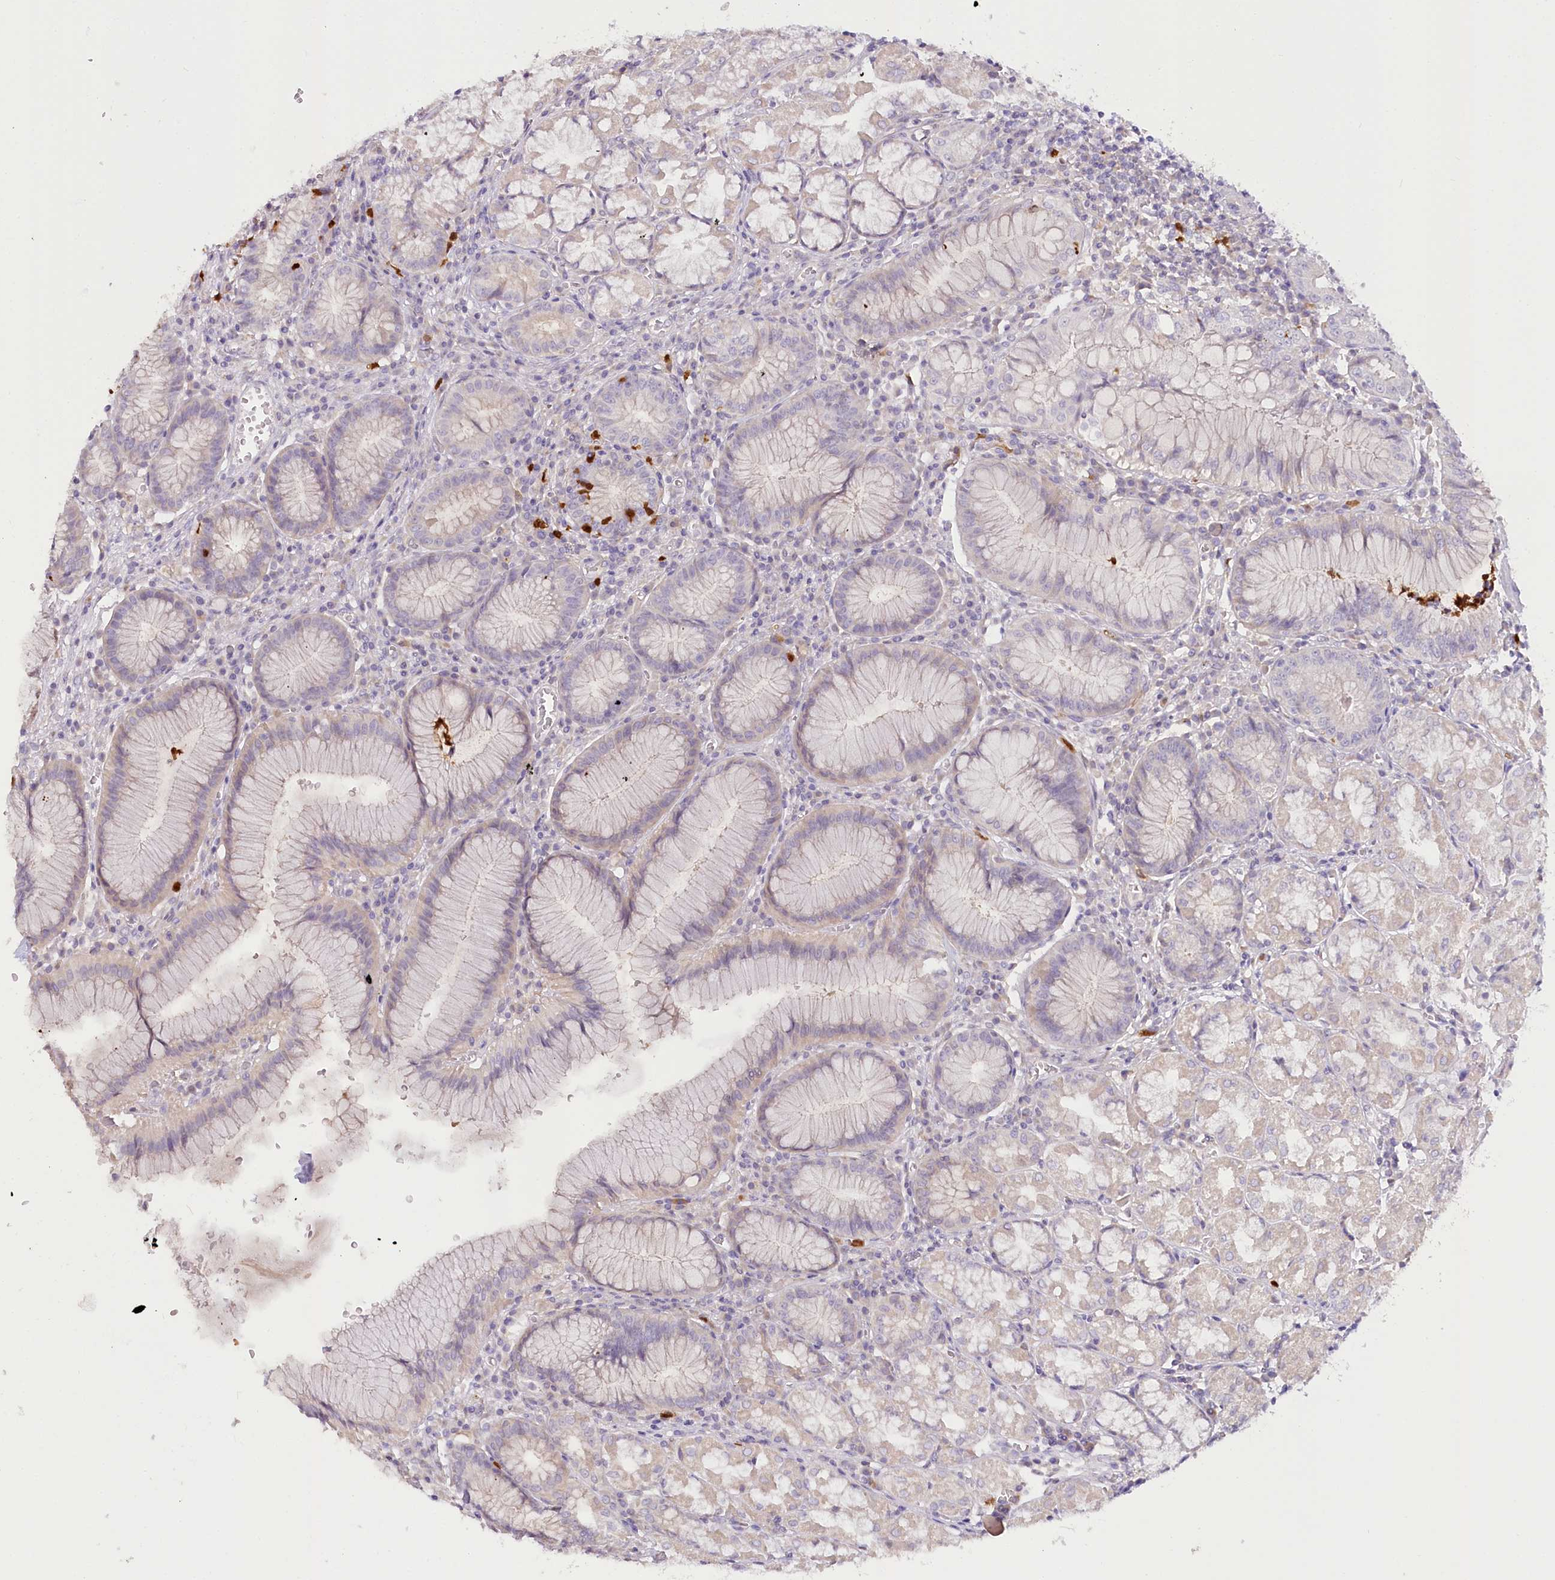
{"staining": {"intensity": "negative", "quantity": "none", "location": "none"}, "tissue": "stomach", "cell_type": "Glandular cells", "image_type": "normal", "snomed": [{"axis": "morphology", "description": "Normal tissue, NOS"}, {"axis": "topography", "description": "Stomach"}], "caption": "High magnification brightfield microscopy of benign stomach stained with DAB (brown) and counterstained with hematoxylin (blue): glandular cells show no significant staining. Nuclei are stained in blue.", "gene": "DPYD", "patient": {"sex": "male", "age": 55}}